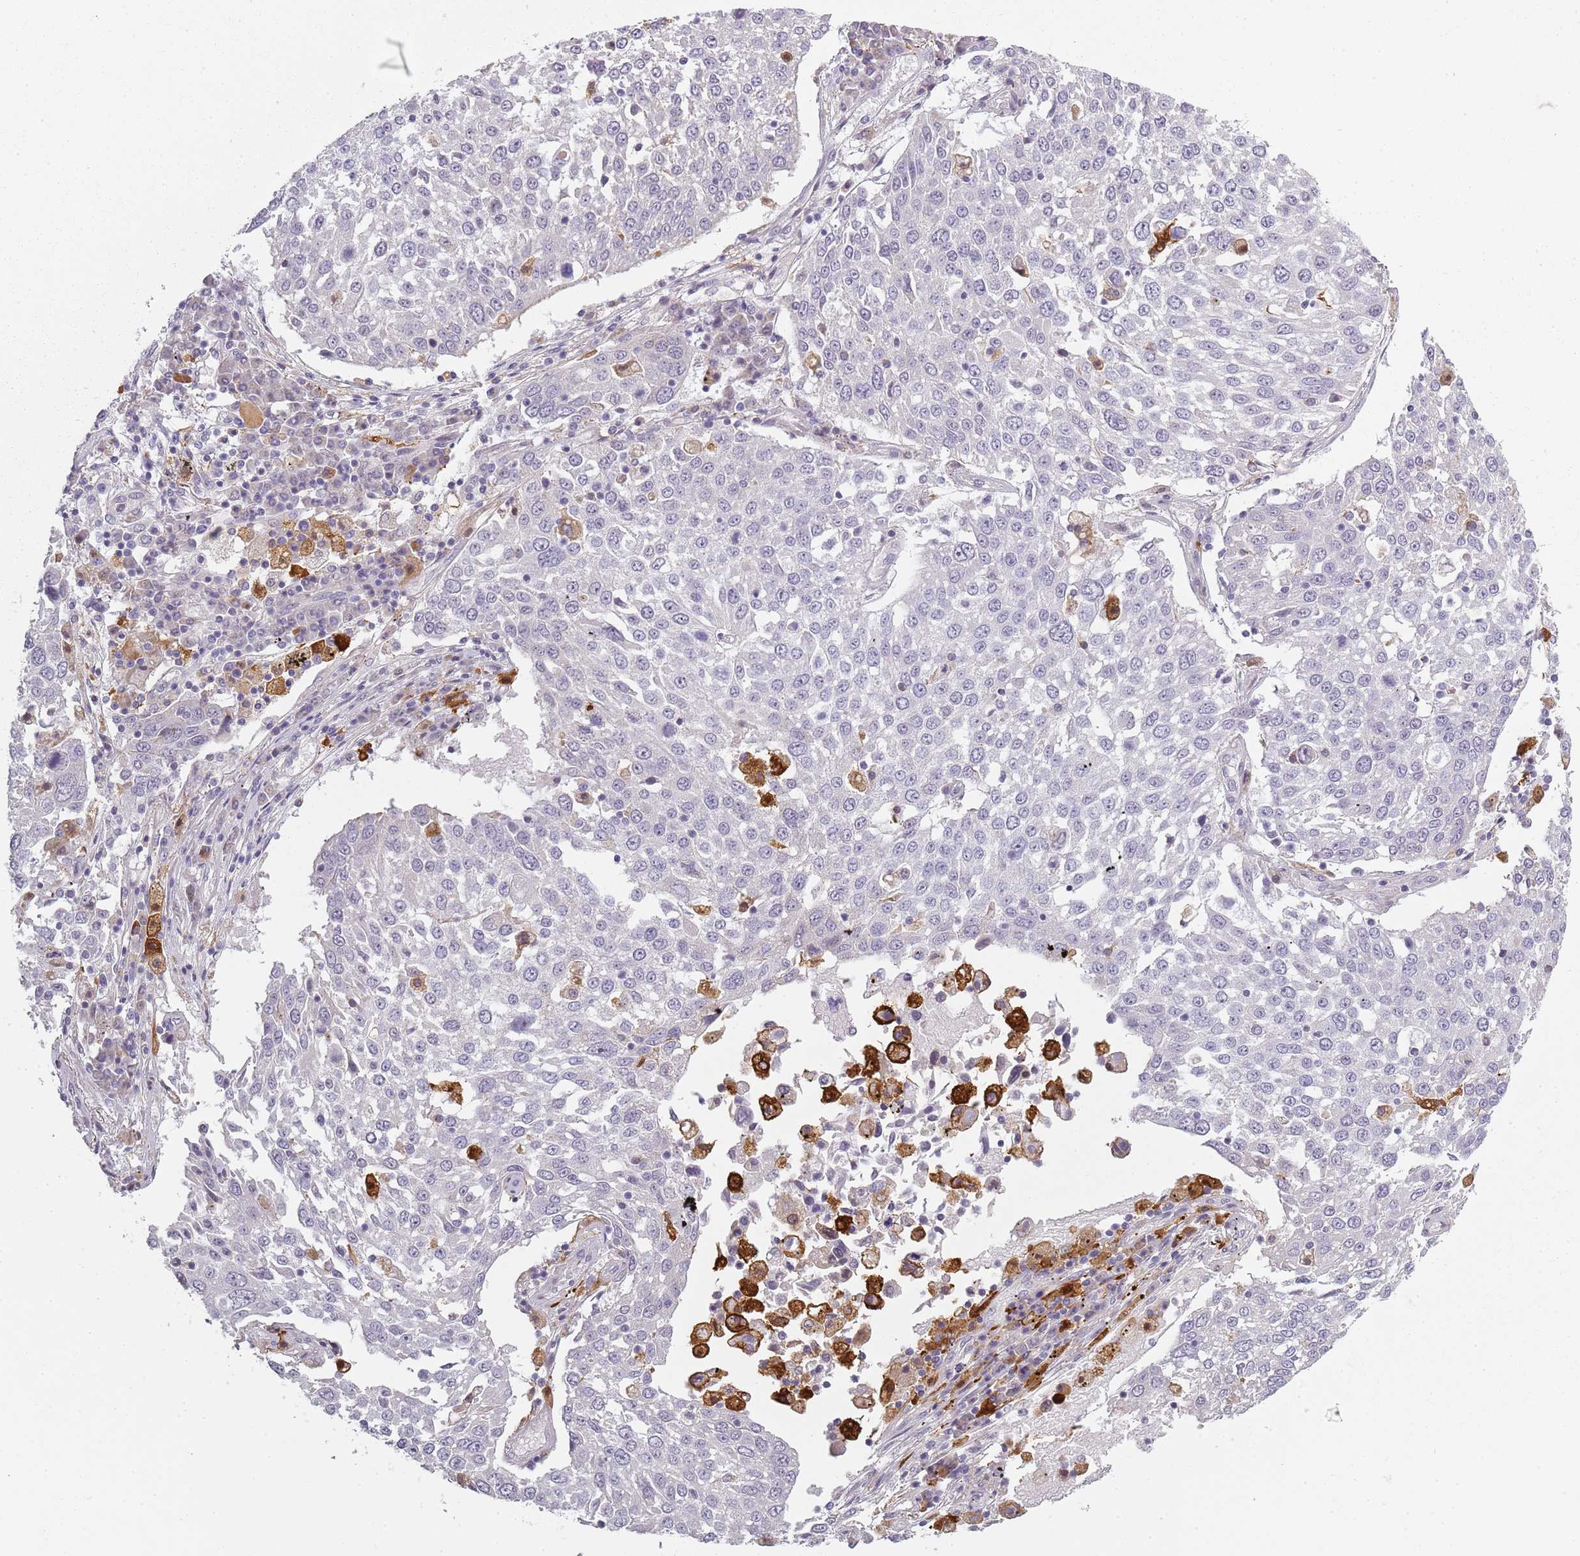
{"staining": {"intensity": "negative", "quantity": "none", "location": "none"}, "tissue": "lung cancer", "cell_type": "Tumor cells", "image_type": "cancer", "snomed": [{"axis": "morphology", "description": "Squamous cell carcinoma, NOS"}, {"axis": "topography", "description": "Lung"}], "caption": "Lung cancer (squamous cell carcinoma) stained for a protein using immunohistochemistry reveals no positivity tumor cells.", "gene": "CC2D2B", "patient": {"sex": "male", "age": 65}}